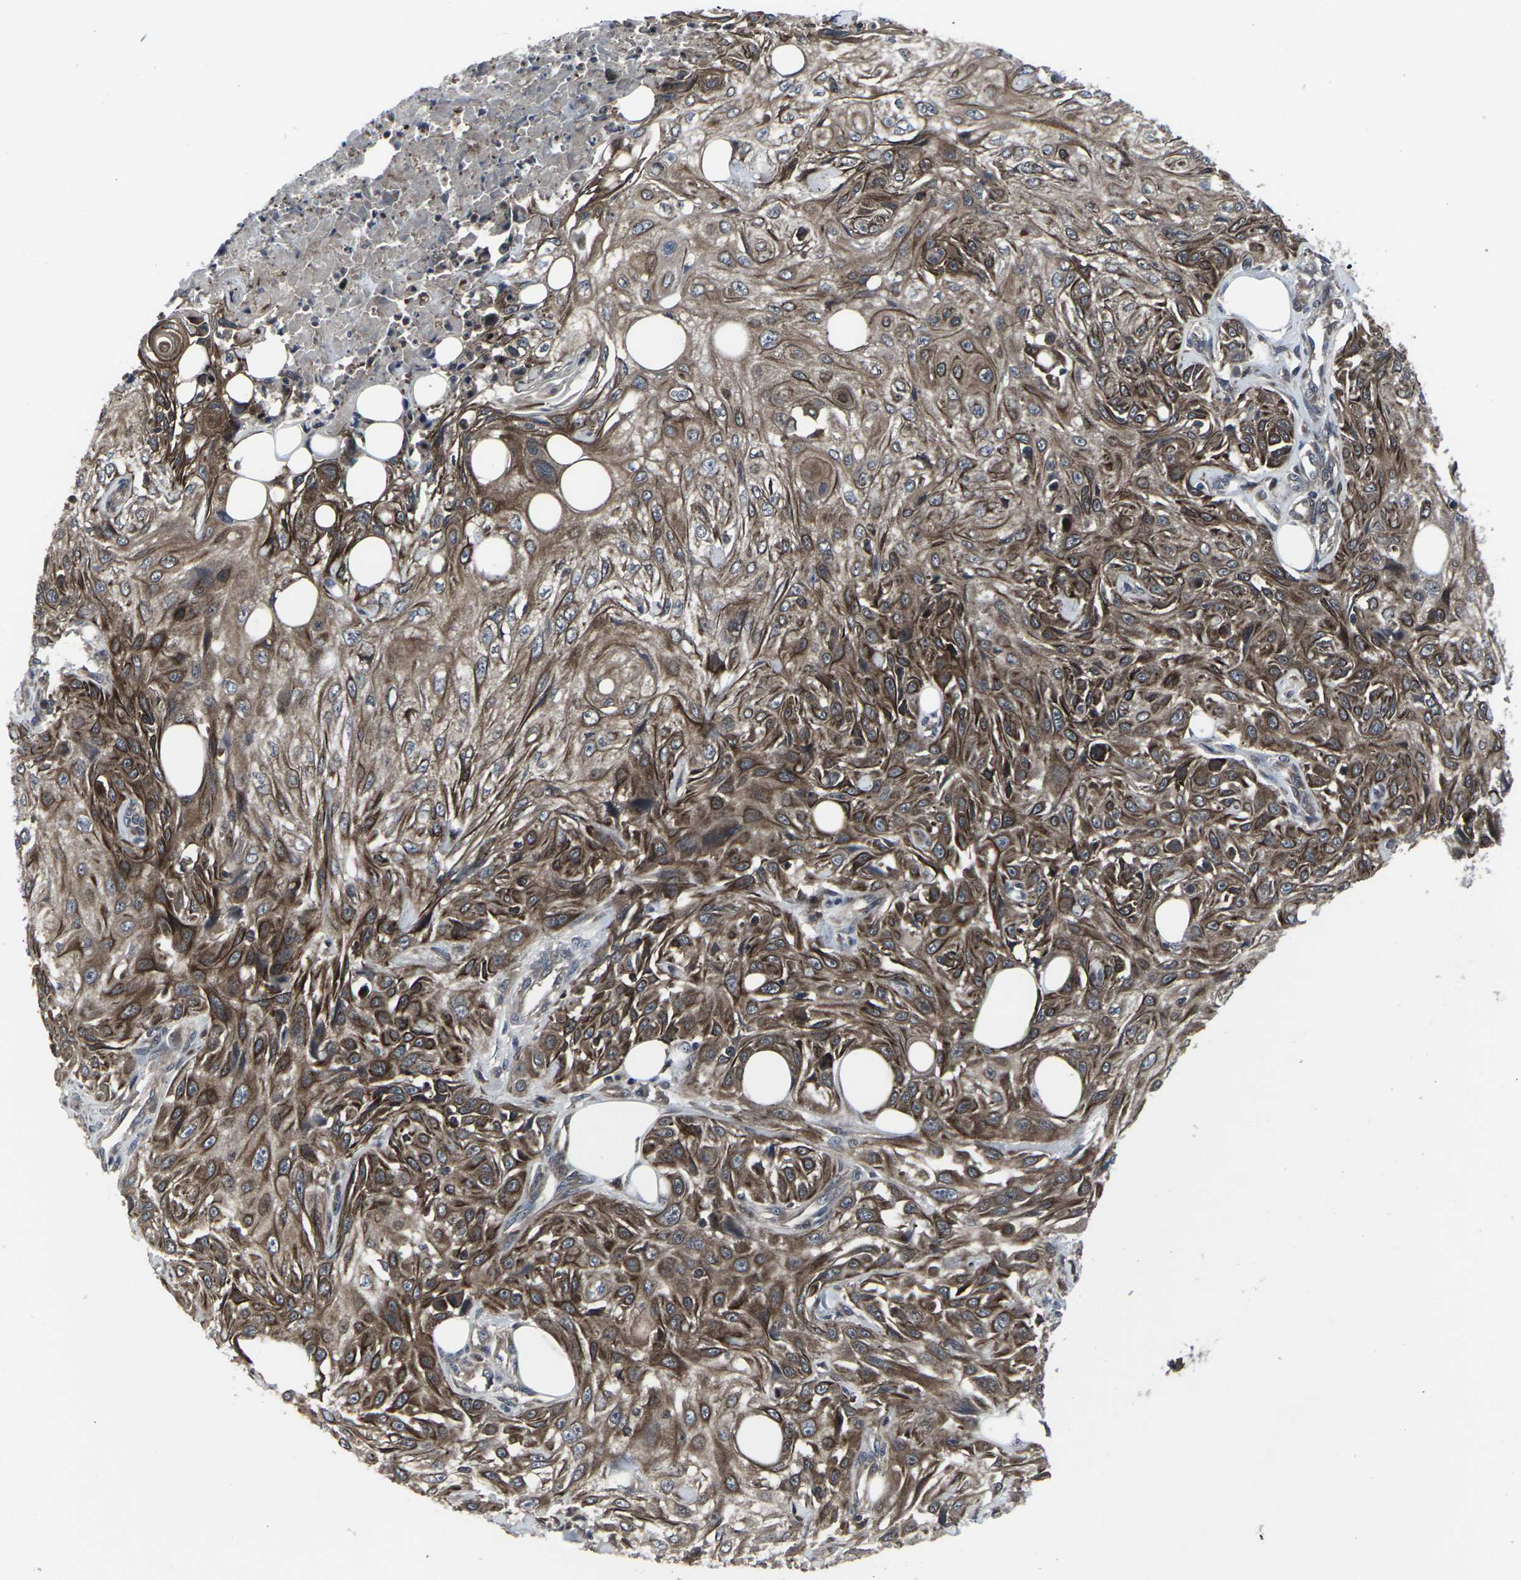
{"staining": {"intensity": "strong", "quantity": ">75%", "location": "cytoplasmic/membranous"}, "tissue": "skin cancer", "cell_type": "Tumor cells", "image_type": "cancer", "snomed": [{"axis": "morphology", "description": "Squamous cell carcinoma, NOS"}, {"axis": "topography", "description": "Skin"}], "caption": "This histopathology image exhibits immunohistochemistry (IHC) staining of human skin cancer (squamous cell carcinoma), with high strong cytoplasmic/membranous positivity in about >75% of tumor cells.", "gene": "HPRT1", "patient": {"sex": "male", "age": 75}}